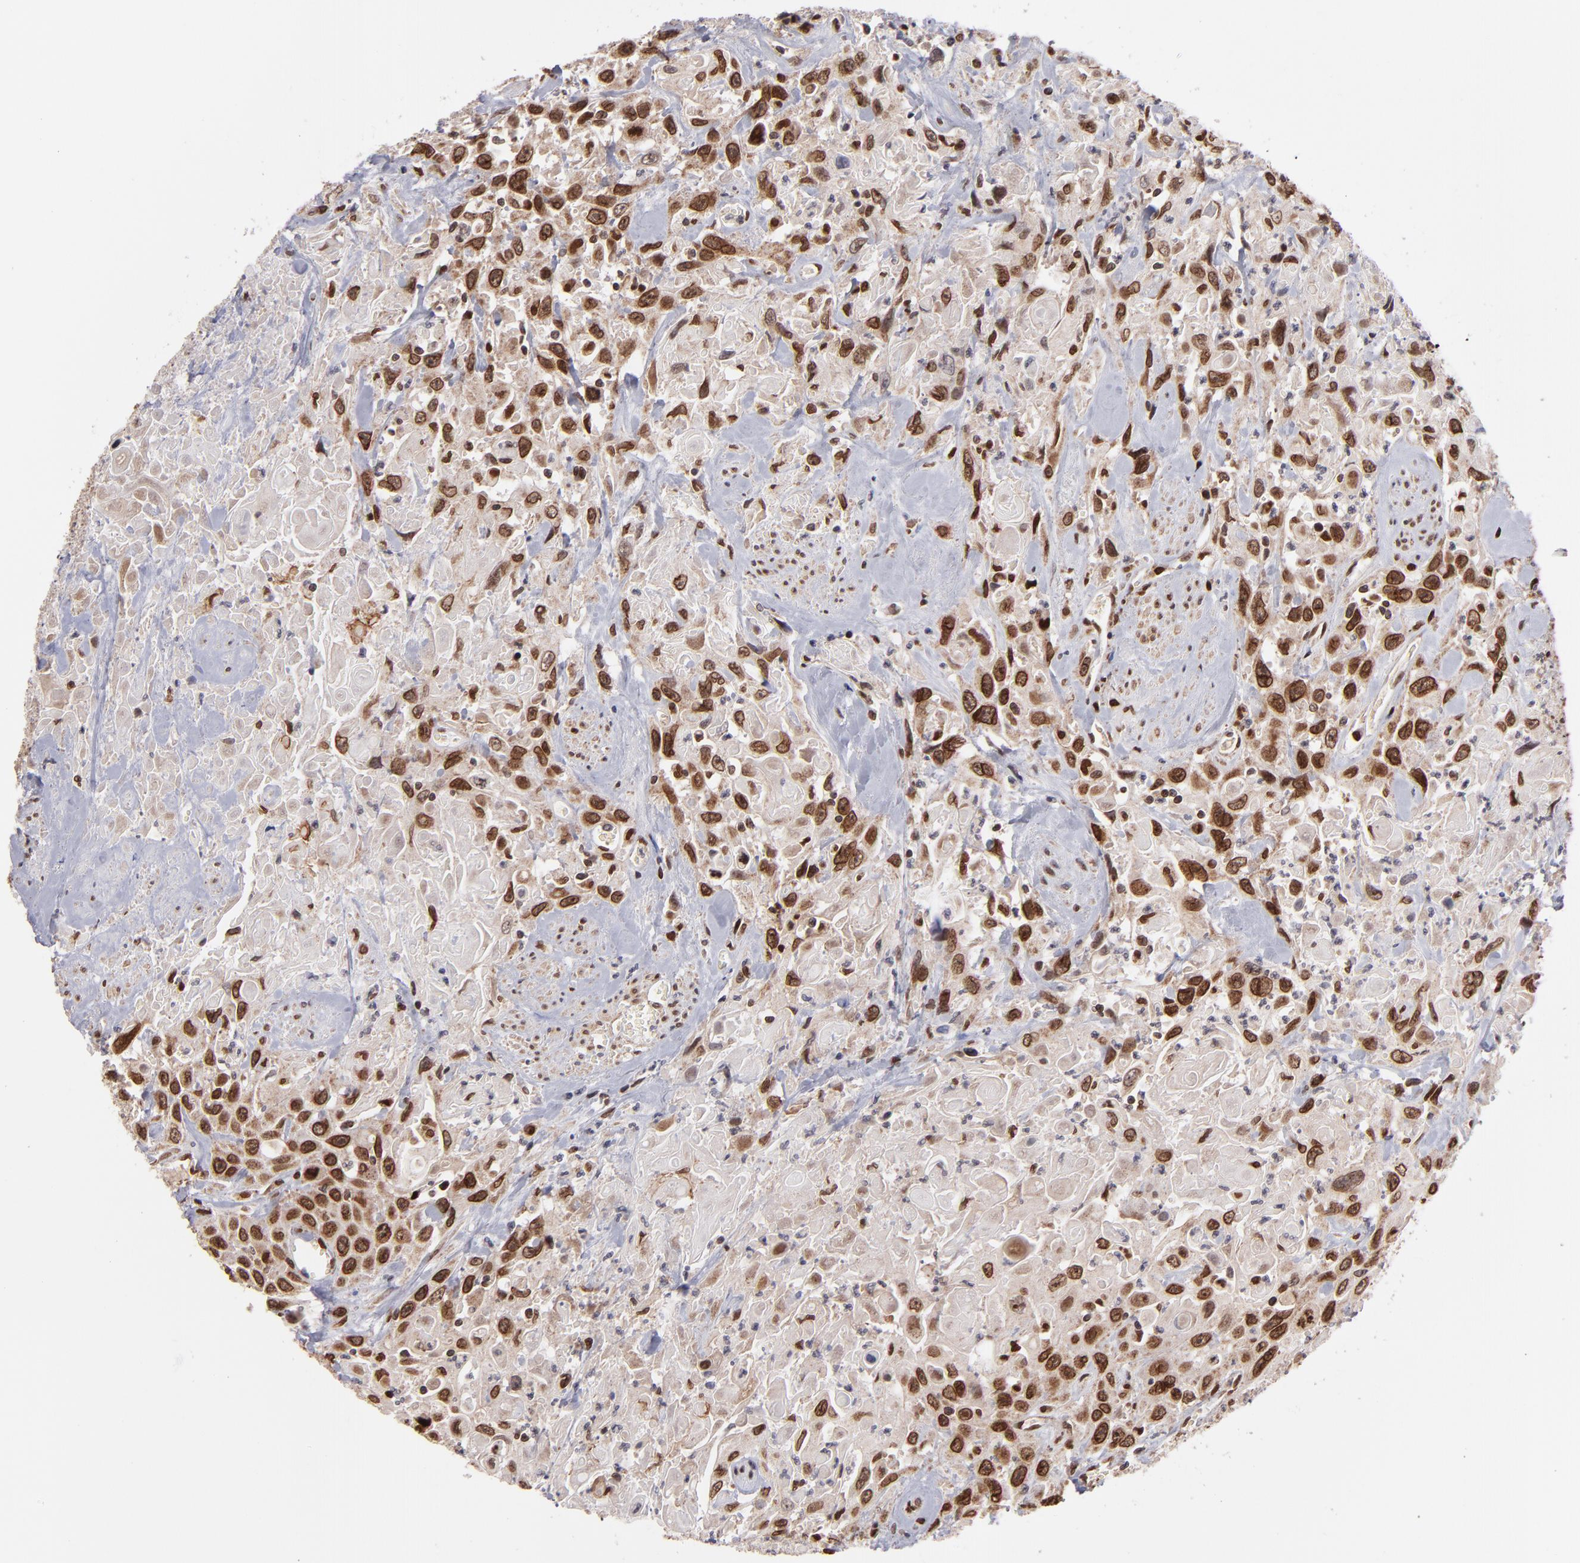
{"staining": {"intensity": "strong", "quantity": ">75%", "location": "cytoplasmic/membranous,nuclear"}, "tissue": "urothelial cancer", "cell_type": "Tumor cells", "image_type": "cancer", "snomed": [{"axis": "morphology", "description": "Urothelial carcinoma, High grade"}, {"axis": "topography", "description": "Urinary bladder"}], "caption": "IHC micrograph of human urothelial cancer stained for a protein (brown), which displays high levels of strong cytoplasmic/membranous and nuclear expression in about >75% of tumor cells.", "gene": "TOP1MT", "patient": {"sex": "female", "age": 84}}